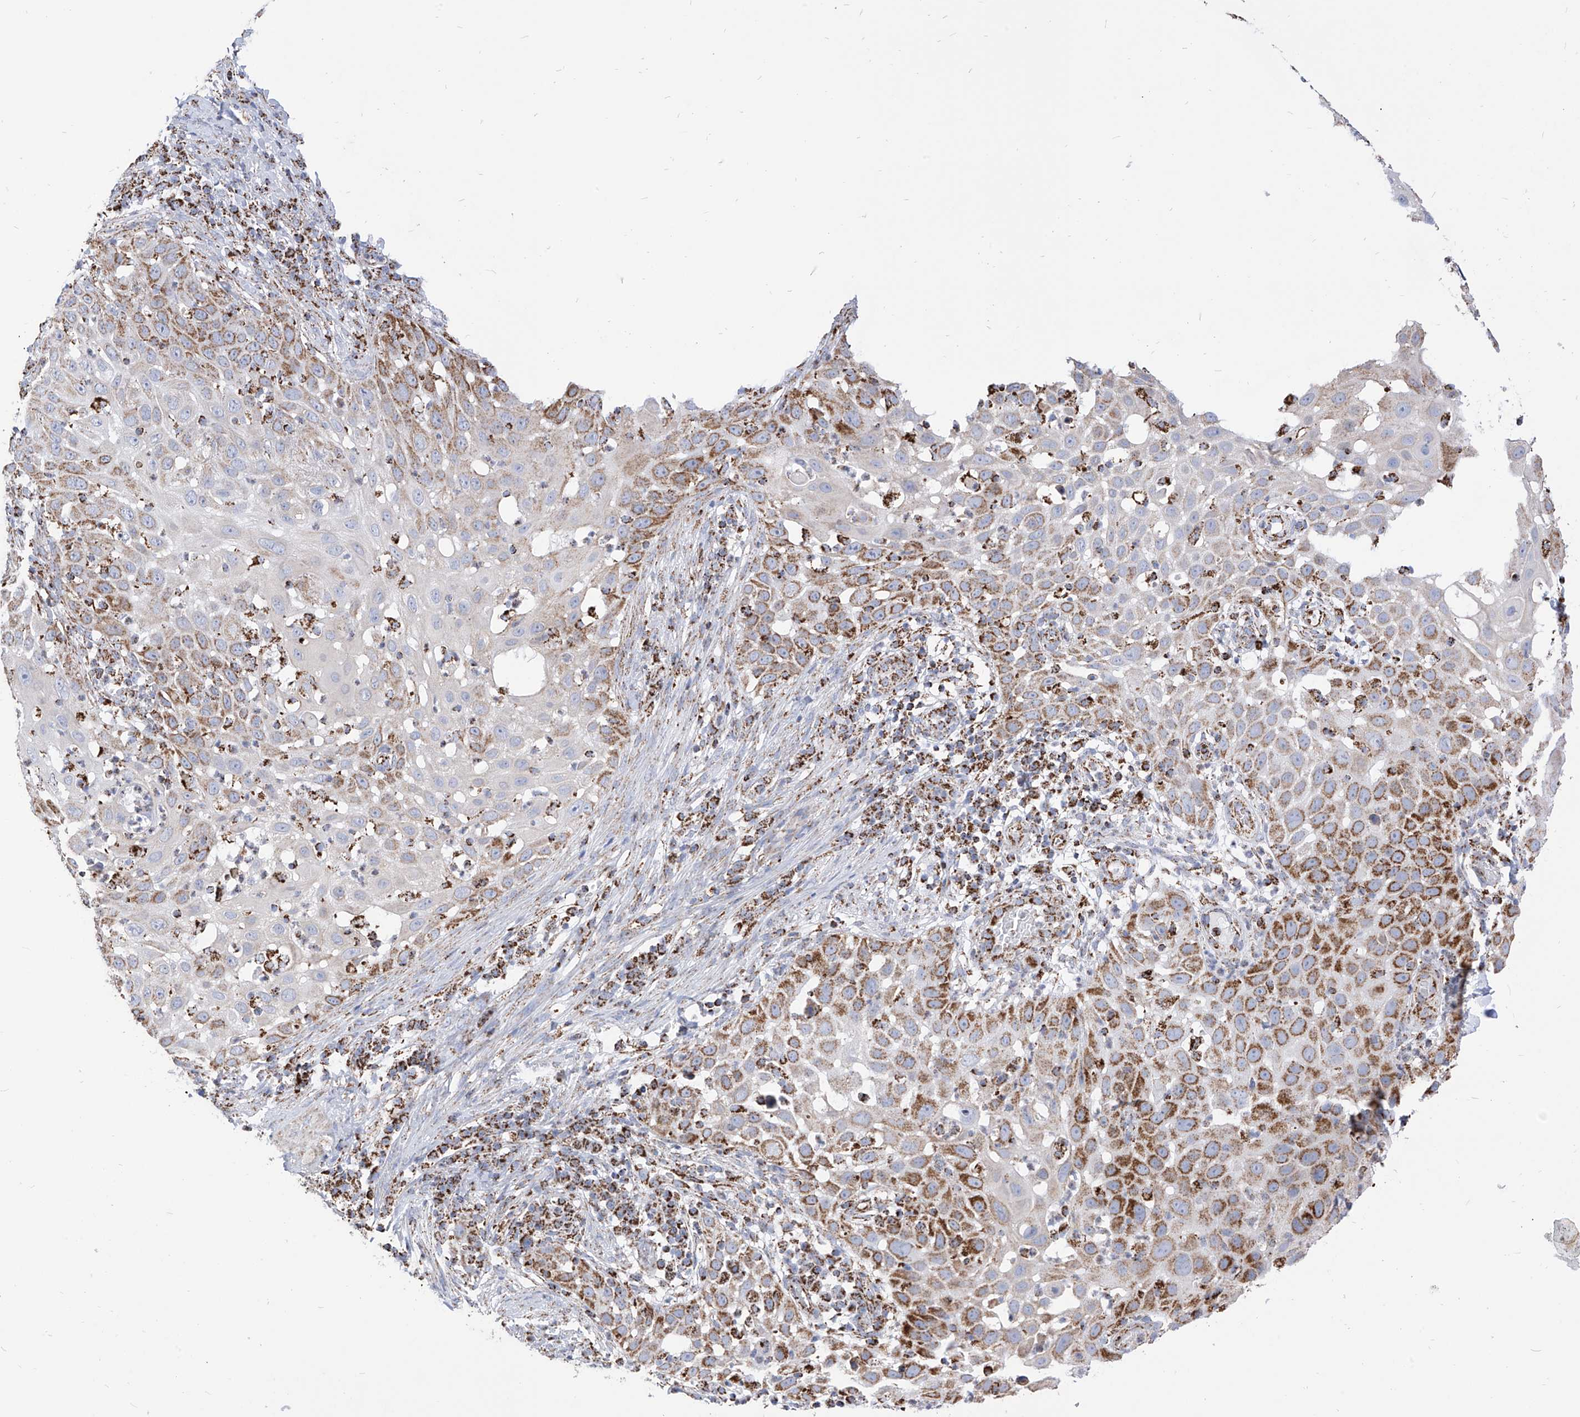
{"staining": {"intensity": "moderate", "quantity": "25%-75%", "location": "cytoplasmic/membranous"}, "tissue": "skin cancer", "cell_type": "Tumor cells", "image_type": "cancer", "snomed": [{"axis": "morphology", "description": "Squamous cell carcinoma, NOS"}, {"axis": "topography", "description": "Skin"}], "caption": "Human skin cancer stained with a protein marker shows moderate staining in tumor cells.", "gene": "COX5B", "patient": {"sex": "female", "age": 44}}